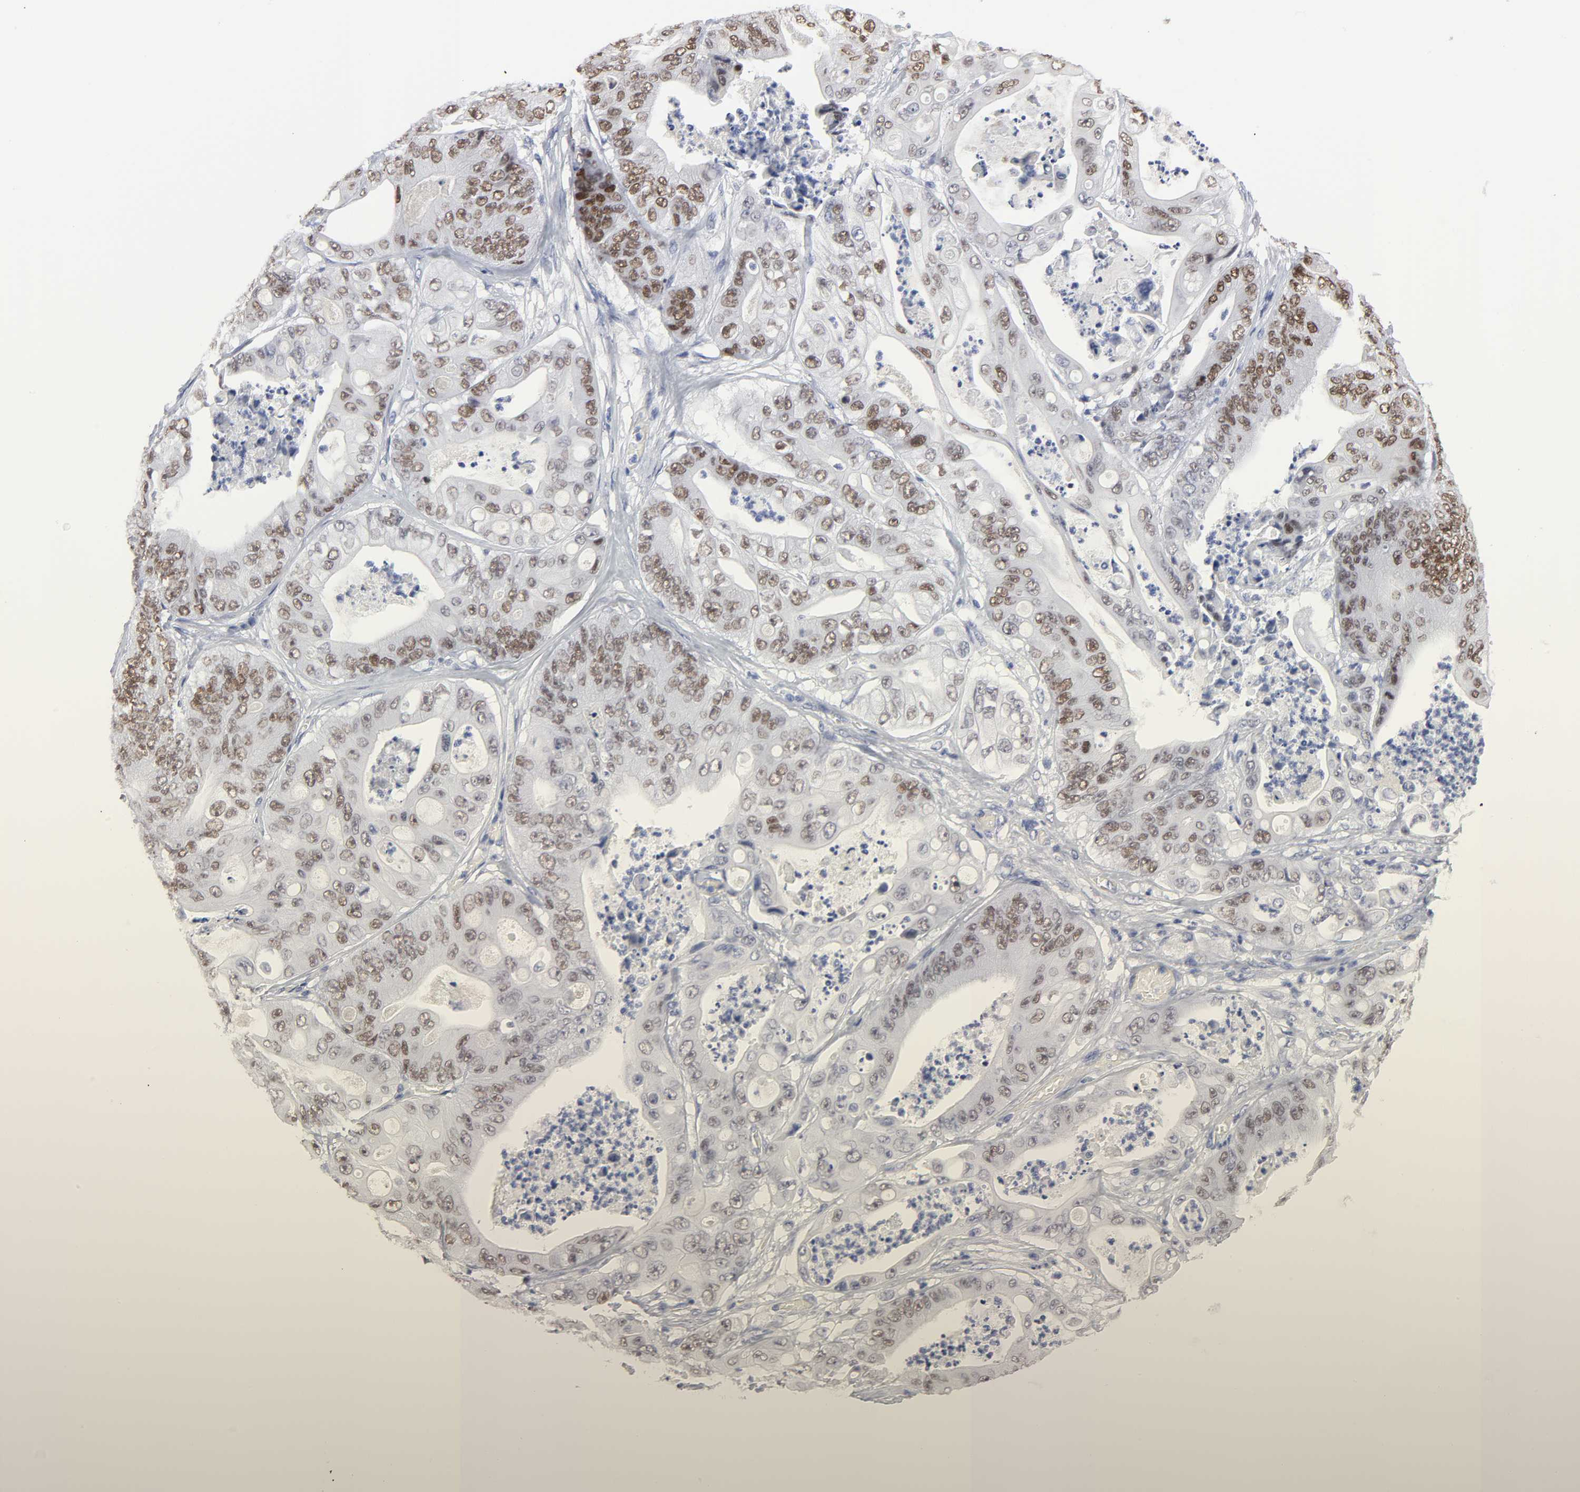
{"staining": {"intensity": "strong", "quantity": ">75%", "location": "nuclear"}, "tissue": "stomach cancer", "cell_type": "Tumor cells", "image_type": "cancer", "snomed": [{"axis": "morphology", "description": "Adenocarcinoma, NOS"}, {"axis": "topography", "description": "Stomach"}], "caption": "Tumor cells demonstrate strong nuclear positivity in about >75% of cells in stomach cancer (adenocarcinoma).", "gene": "HNF4A", "patient": {"sex": "female", "age": 73}}